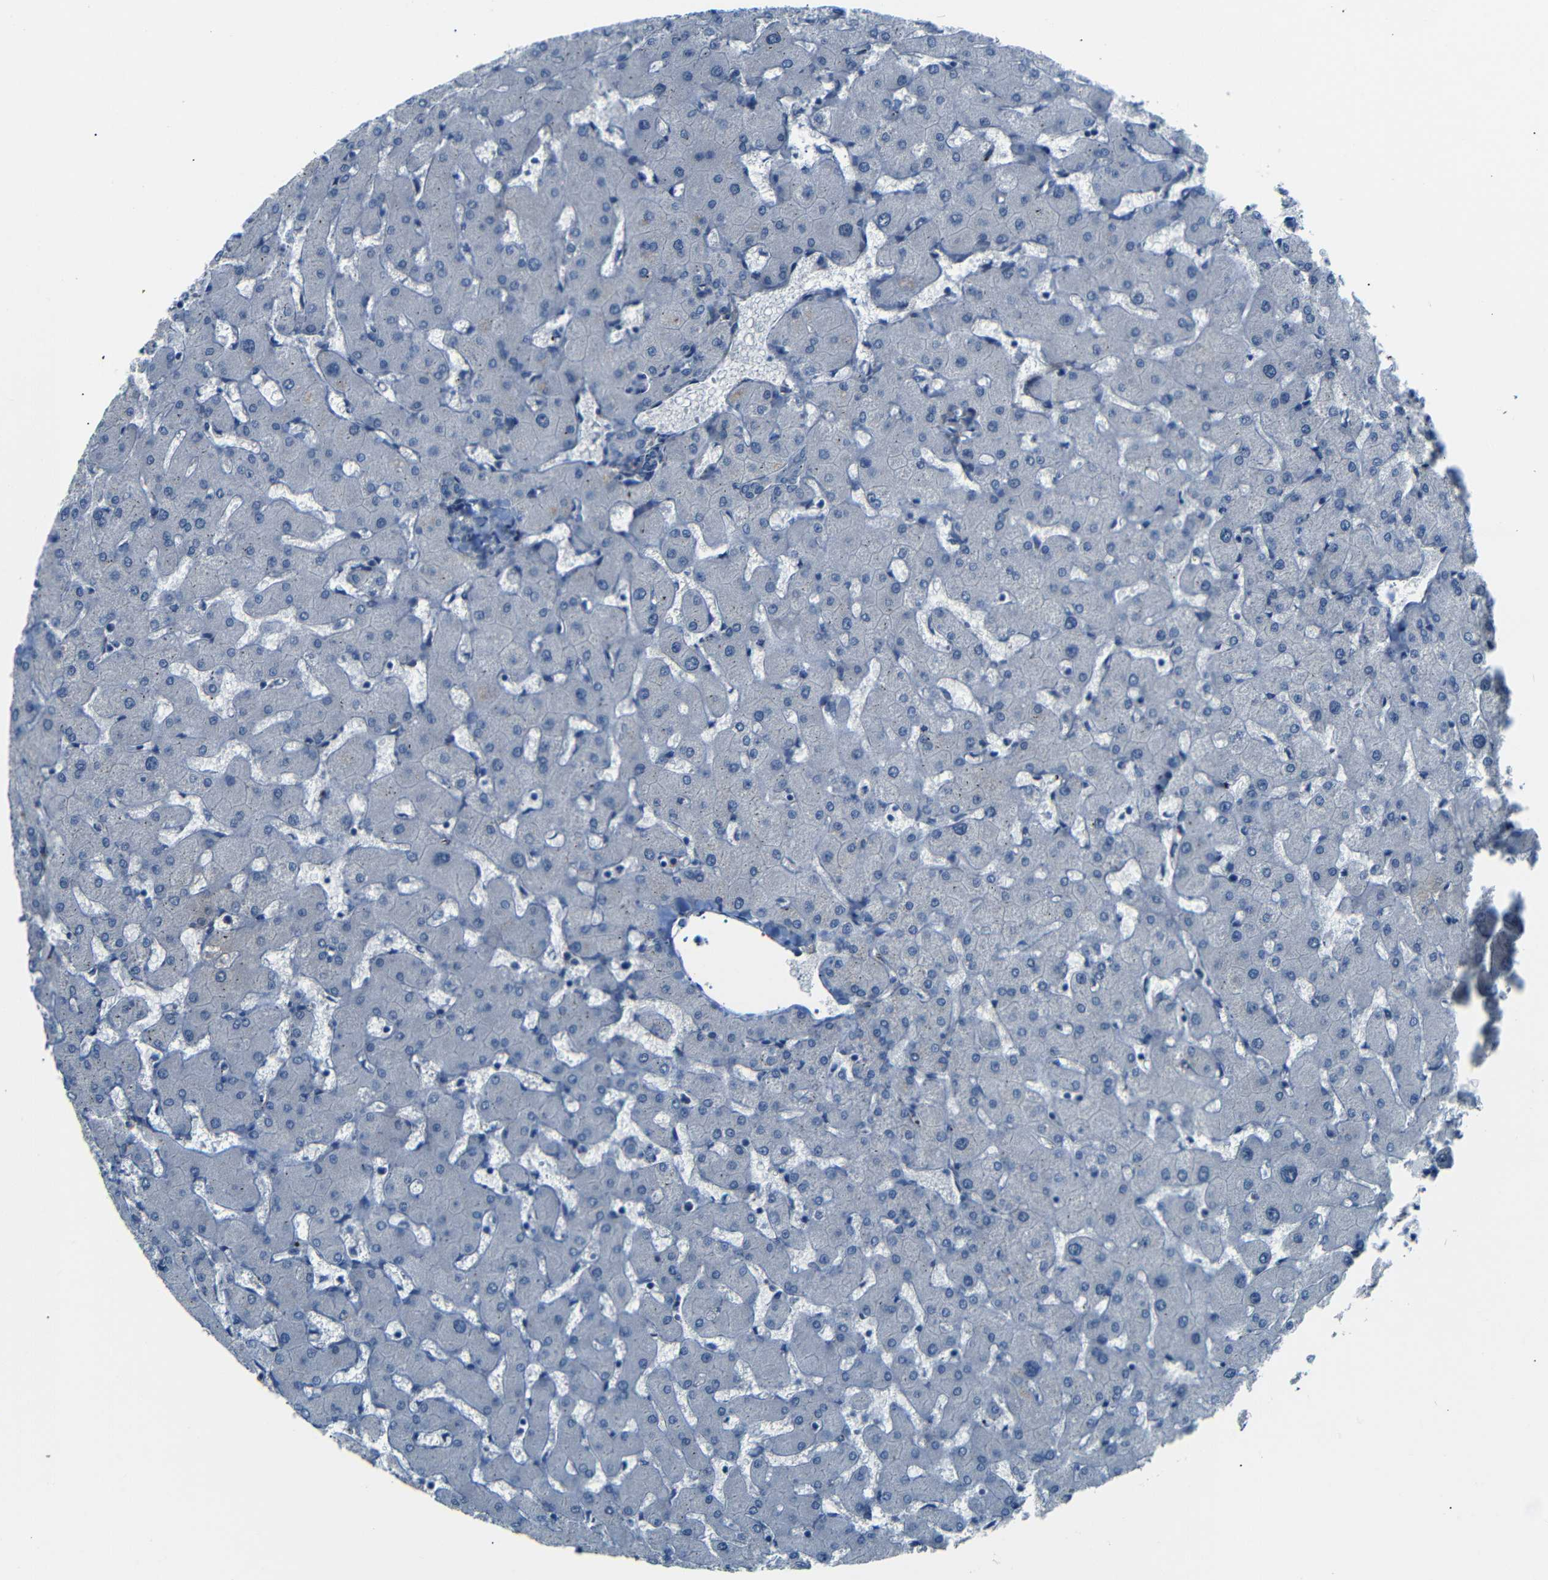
{"staining": {"intensity": "negative", "quantity": "none", "location": "none"}, "tissue": "liver", "cell_type": "Cholangiocytes", "image_type": "normal", "snomed": [{"axis": "morphology", "description": "Normal tissue, NOS"}, {"axis": "topography", "description": "Liver"}], "caption": "This histopathology image is of benign liver stained with IHC to label a protein in brown with the nuclei are counter-stained blue. There is no staining in cholangiocytes.", "gene": "ANK3", "patient": {"sex": "female", "age": 63}}